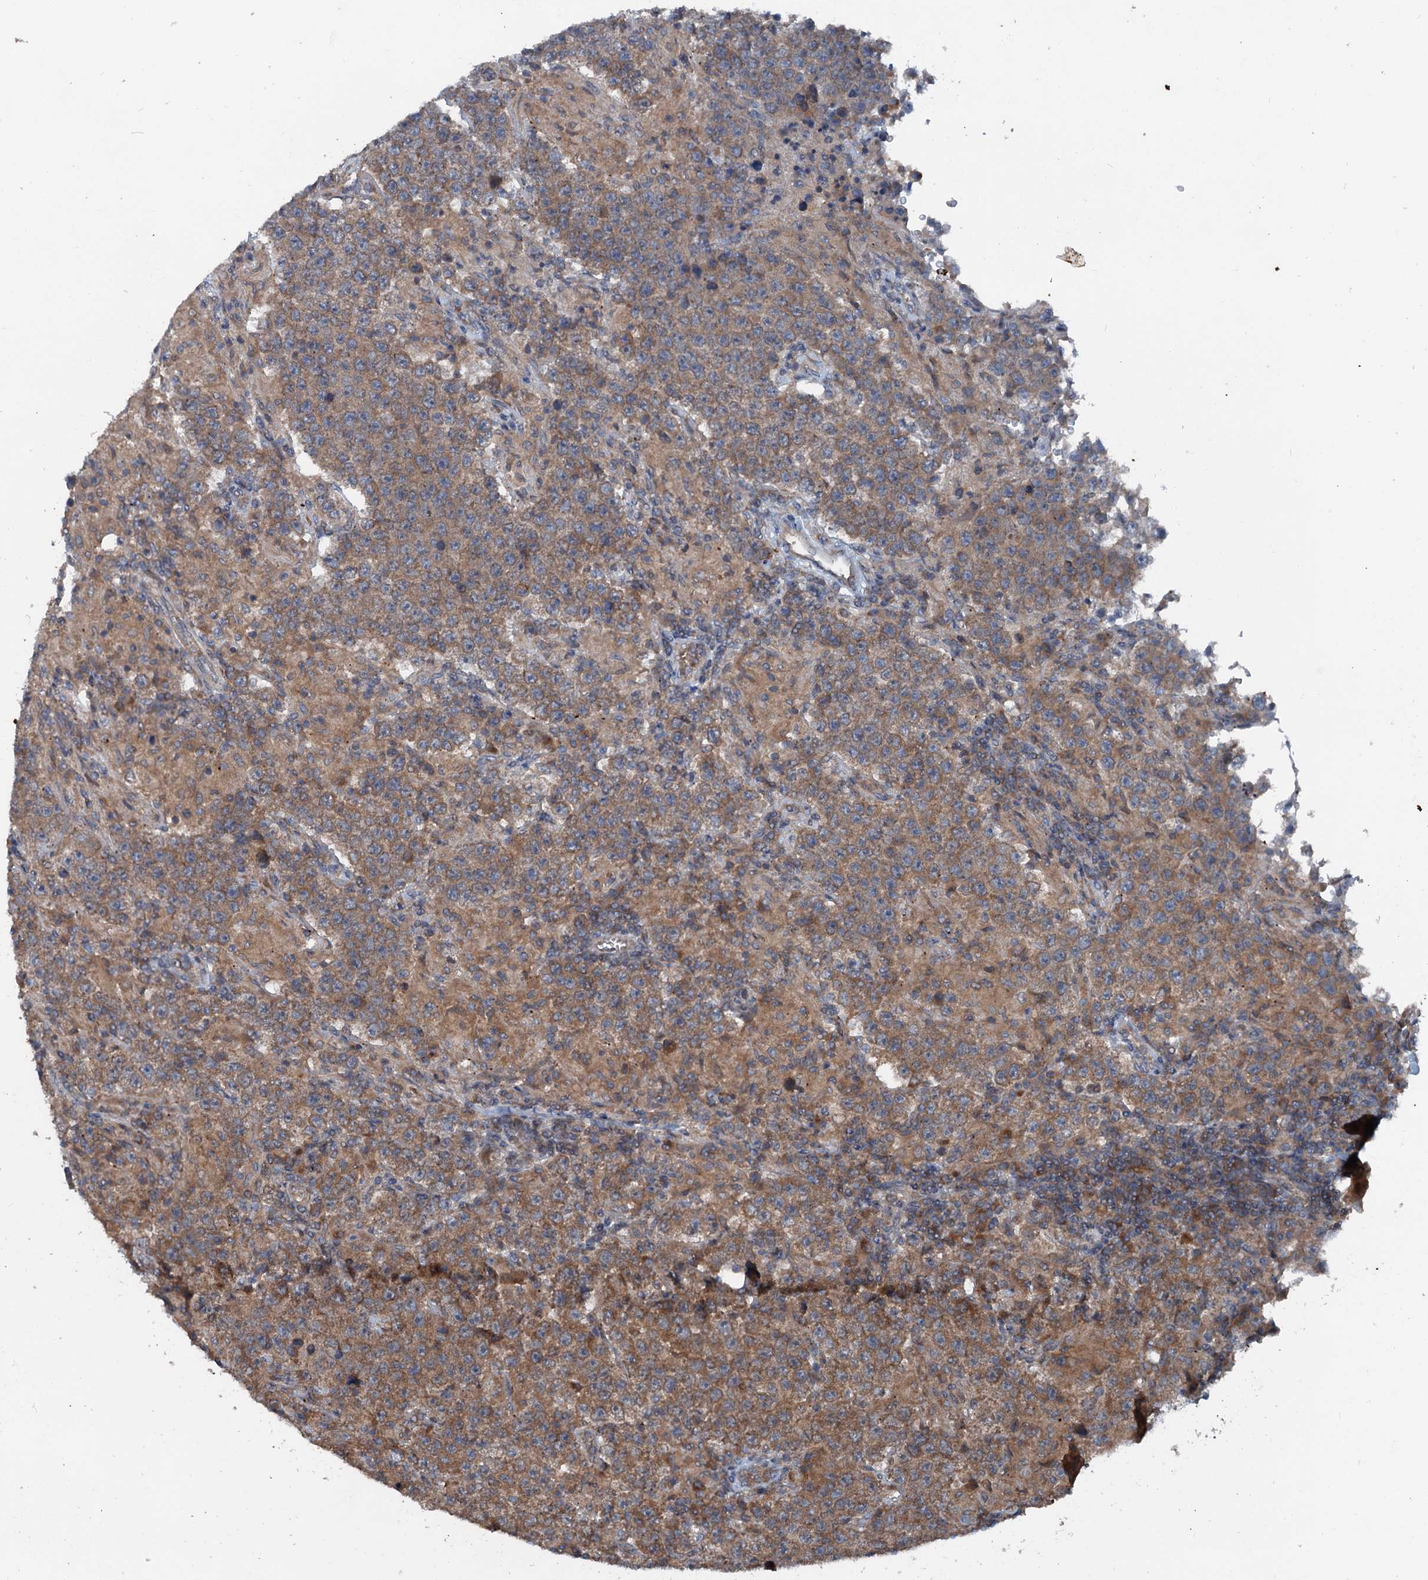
{"staining": {"intensity": "moderate", "quantity": ">75%", "location": "cytoplasmic/membranous"}, "tissue": "testis cancer", "cell_type": "Tumor cells", "image_type": "cancer", "snomed": [{"axis": "morphology", "description": "Normal tissue, NOS"}, {"axis": "morphology", "description": "Urothelial carcinoma, High grade"}, {"axis": "morphology", "description": "Seminoma, NOS"}, {"axis": "morphology", "description": "Carcinoma, Embryonal, NOS"}, {"axis": "topography", "description": "Urinary bladder"}, {"axis": "topography", "description": "Testis"}], "caption": "High-grade urothelial carcinoma (testis) tissue displays moderate cytoplasmic/membranous positivity in approximately >75% of tumor cells, visualized by immunohistochemistry.", "gene": "TEDC1", "patient": {"sex": "male", "age": 41}}